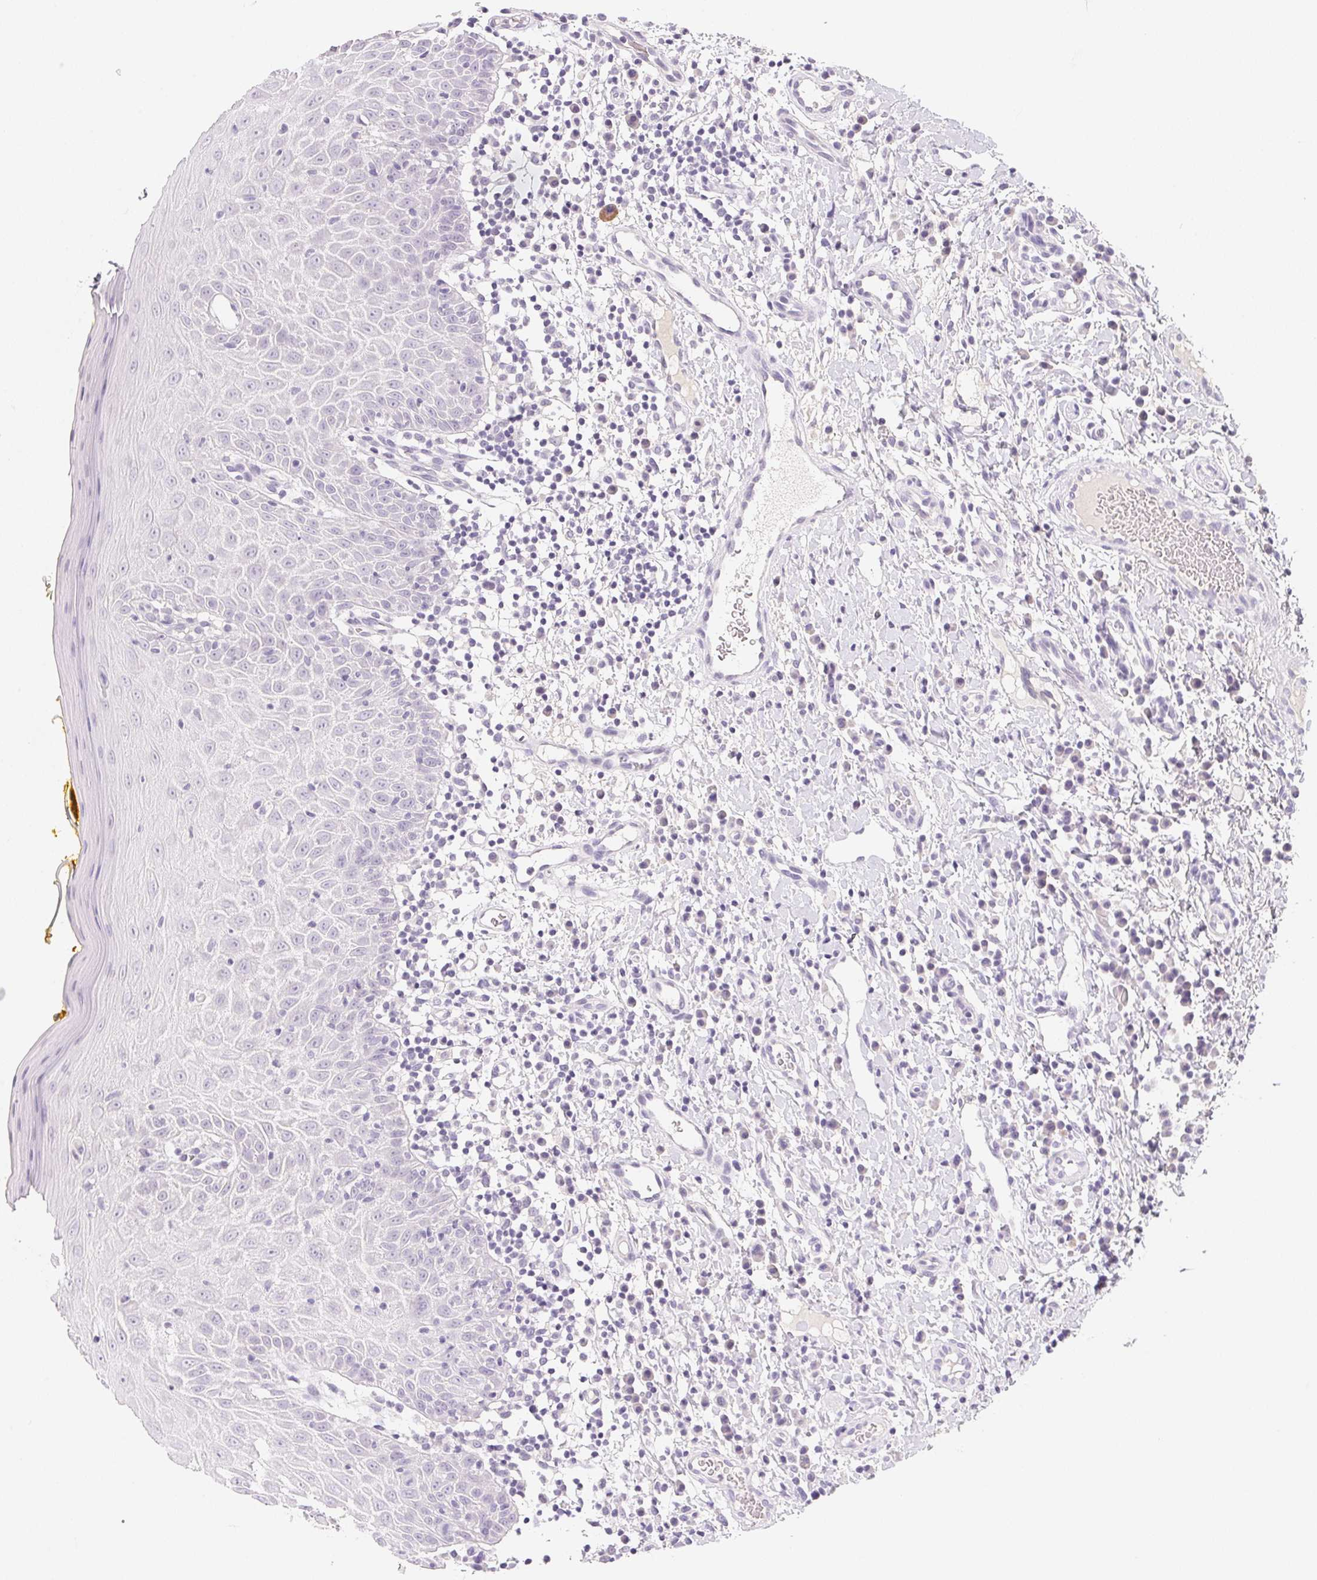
{"staining": {"intensity": "negative", "quantity": "none", "location": "none"}, "tissue": "oral mucosa", "cell_type": "Squamous epithelial cells", "image_type": "normal", "snomed": [{"axis": "morphology", "description": "Normal tissue, NOS"}, {"axis": "topography", "description": "Oral tissue"}, {"axis": "topography", "description": "Tounge, NOS"}], "caption": "Squamous epithelial cells show no significant protein staining in benign oral mucosa. (Immunohistochemistry (ihc), brightfield microscopy, high magnification).", "gene": "MCOLN3", "patient": {"sex": "female", "age": 58}}